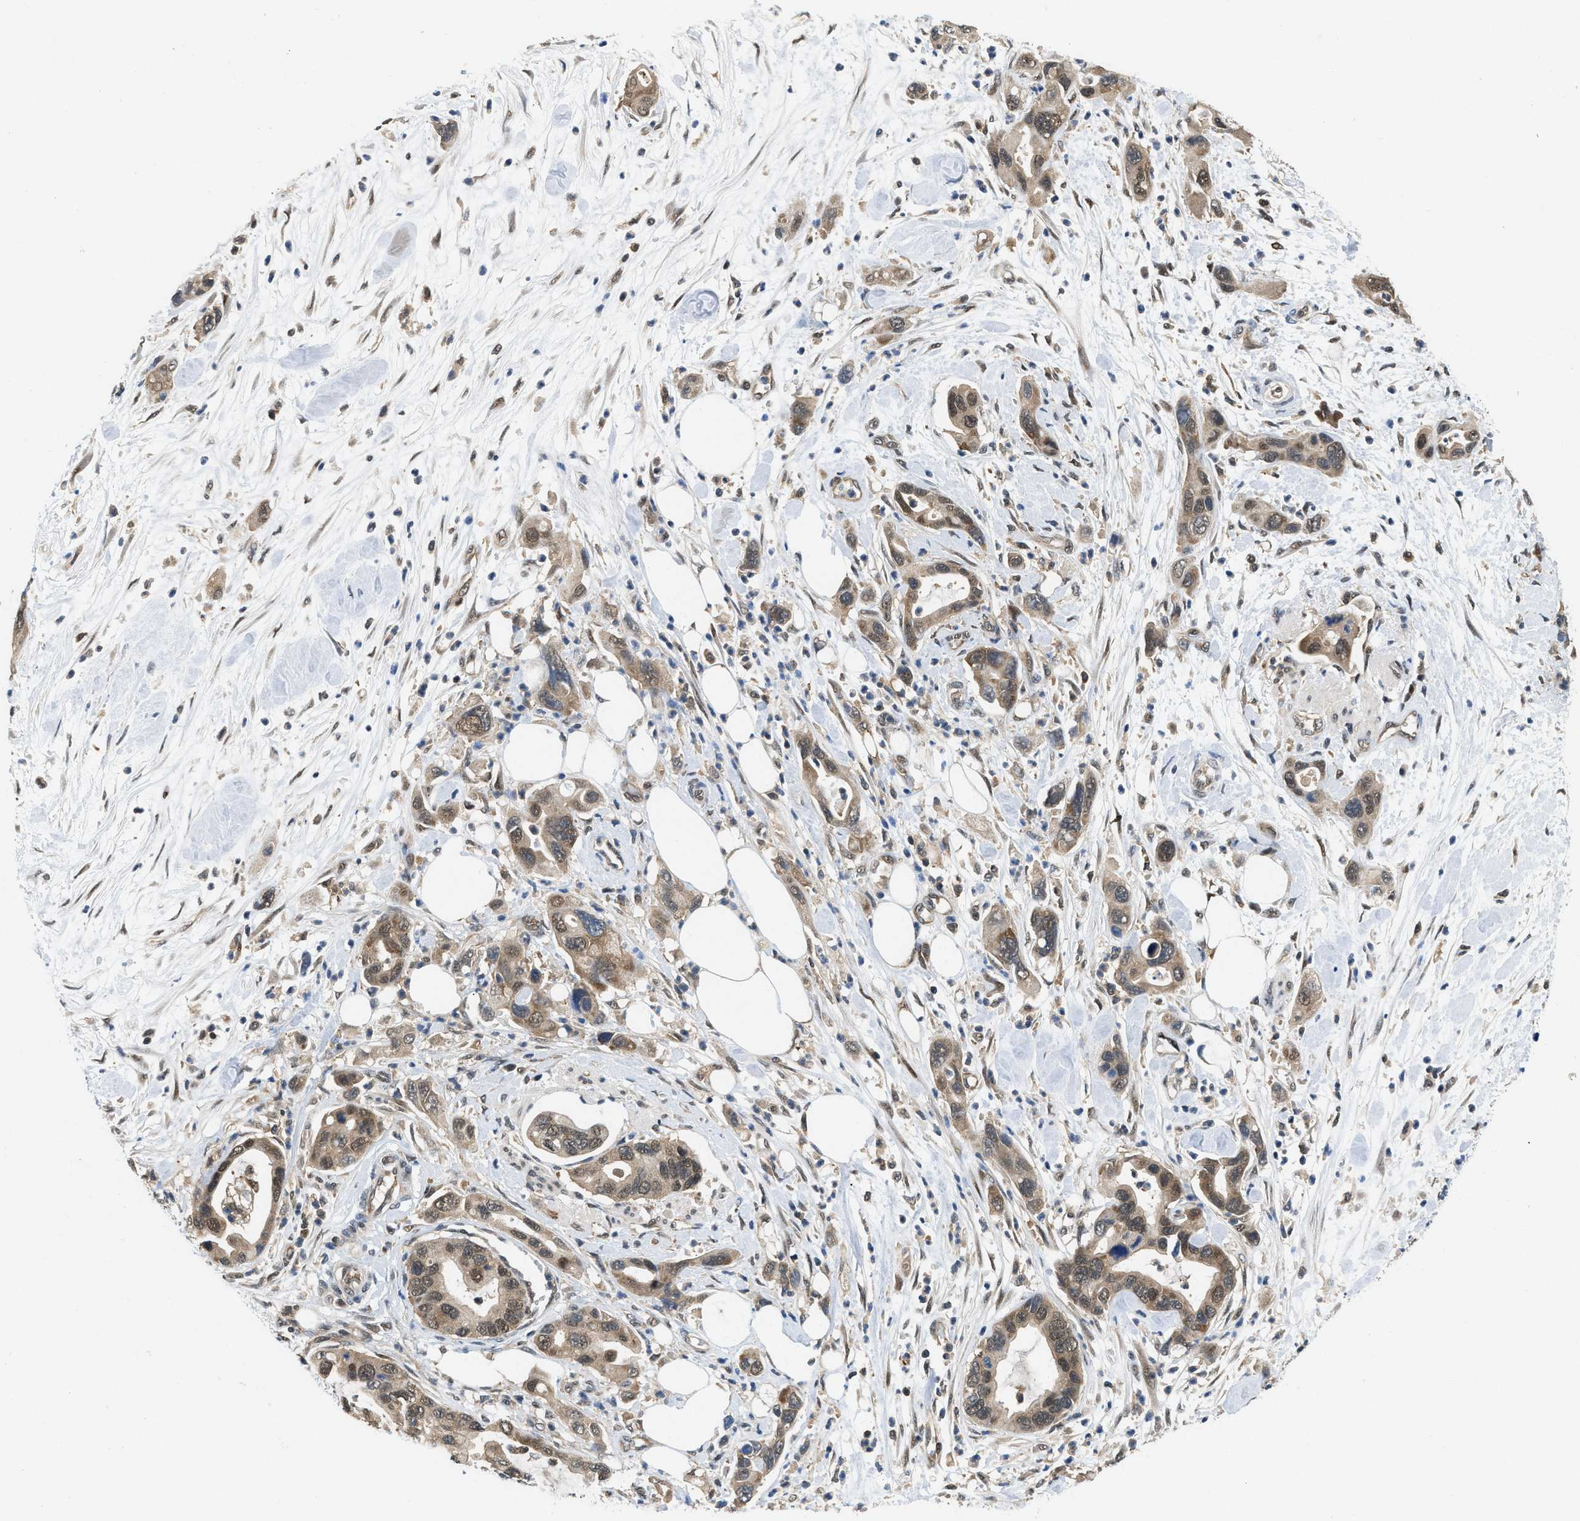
{"staining": {"intensity": "moderate", "quantity": ">75%", "location": "cytoplasmic/membranous,nuclear"}, "tissue": "pancreatic cancer", "cell_type": "Tumor cells", "image_type": "cancer", "snomed": [{"axis": "morphology", "description": "Normal tissue, NOS"}, {"axis": "morphology", "description": "Adenocarcinoma, NOS"}, {"axis": "topography", "description": "Pancreas"}], "caption": "High-magnification brightfield microscopy of adenocarcinoma (pancreatic) stained with DAB (3,3'-diaminobenzidine) (brown) and counterstained with hematoxylin (blue). tumor cells exhibit moderate cytoplasmic/membranous and nuclear staining is appreciated in approximately>75% of cells. Ihc stains the protein of interest in brown and the nuclei are stained blue.", "gene": "ATF7IP", "patient": {"sex": "female", "age": 71}}